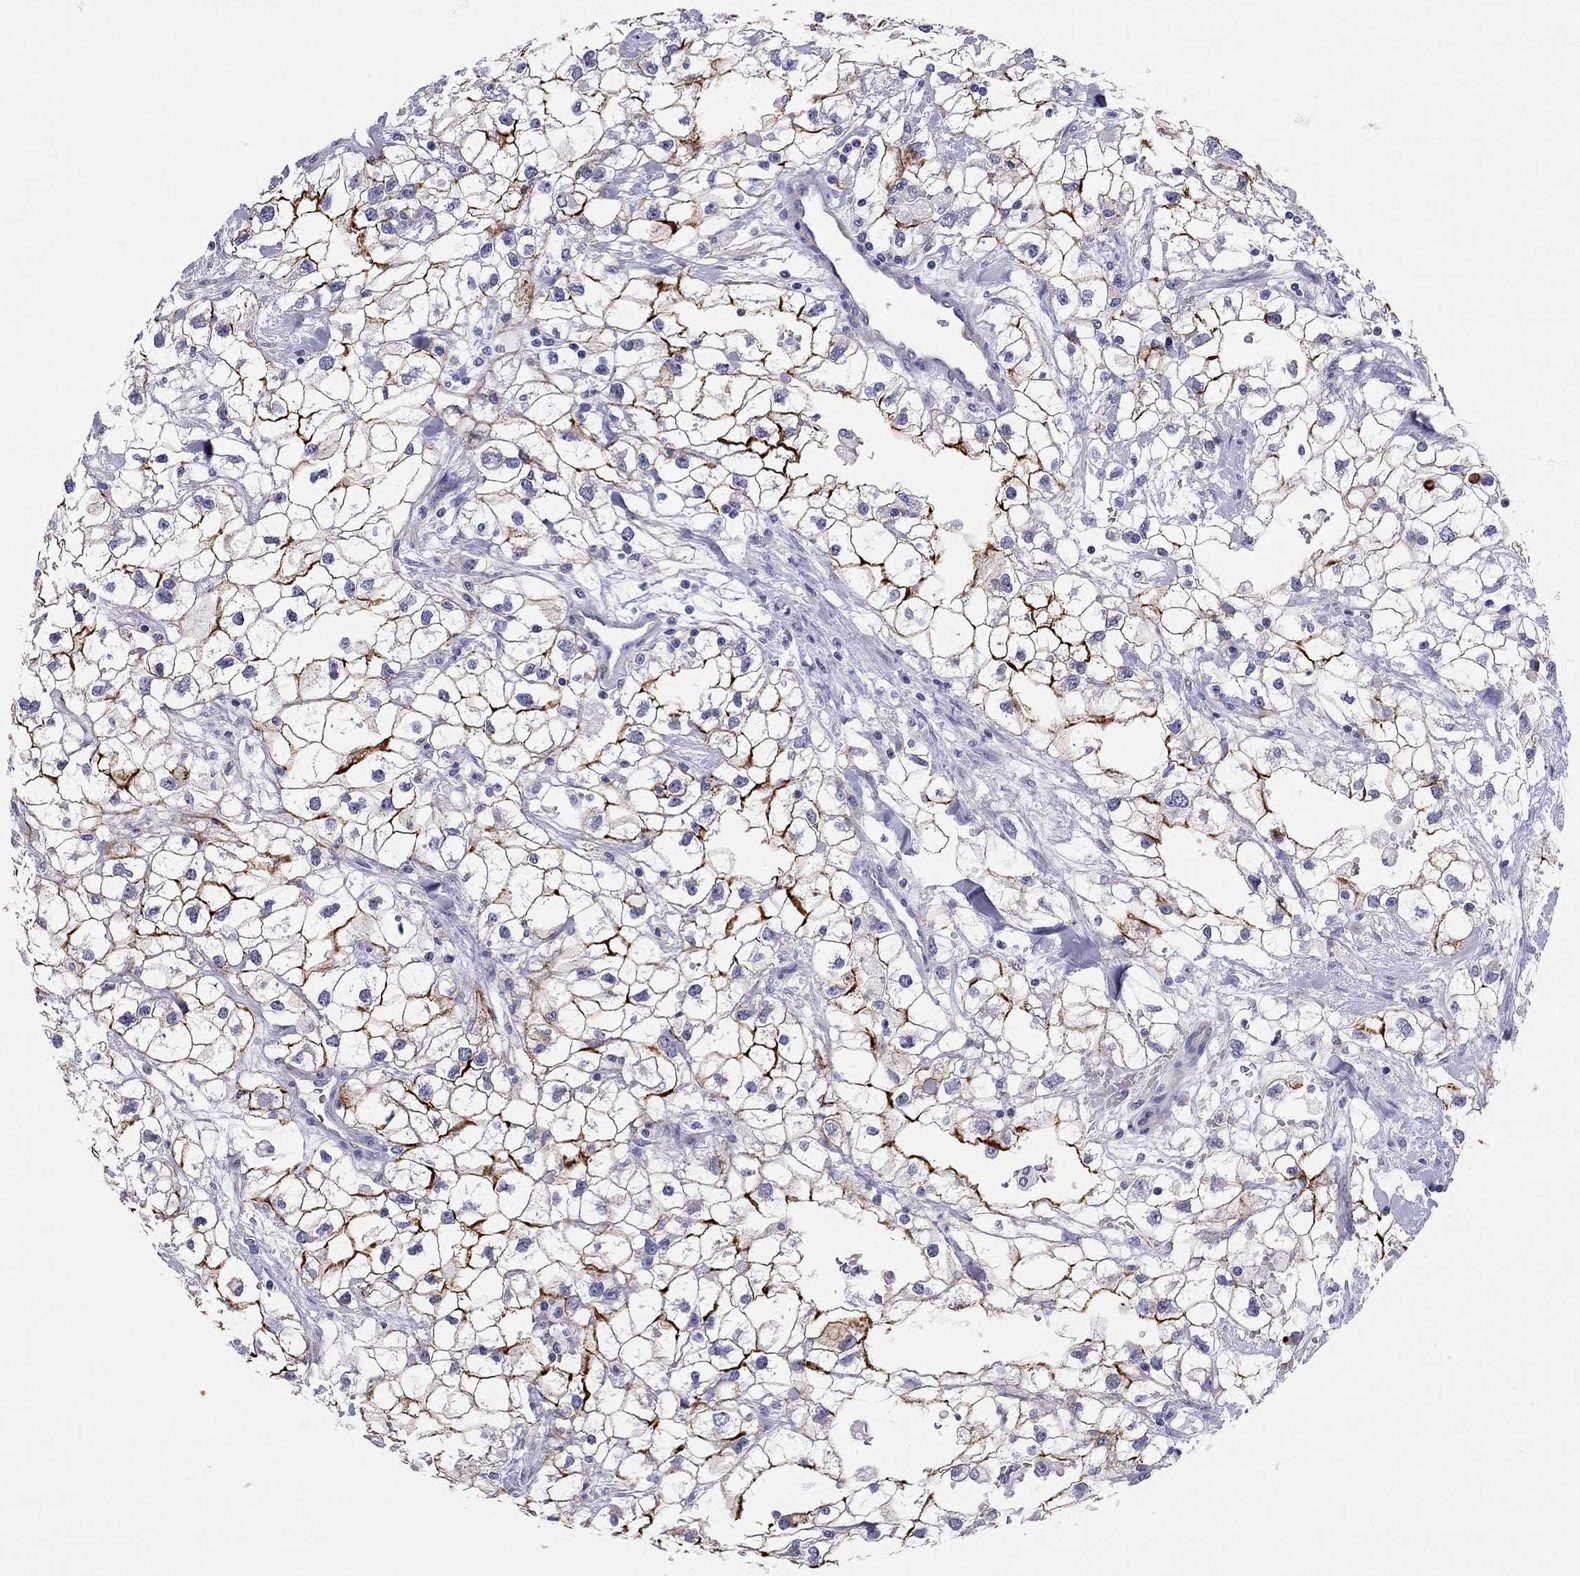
{"staining": {"intensity": "strong", "quantity": "<25%", "location": "cytoplasmic/membranous"}, "tissue": "renal cancer", "cell_type": "Tumor cells", "image_type": "cancer", "snomed": [{"axis": "morphology", "description": "Adenocarcinoma, NOS"}, {"axis": "topography", "description": "Kidney"}], "caption": "High-power microscopy captured an IHC photomicrograph of renal cancer (adenocarcinoma), revealing strong cytoplasmic/membranous staining in about <25% of tumor cells.", "gene": "SCARB1", "patient": {"sex": "male", "age": 59}}